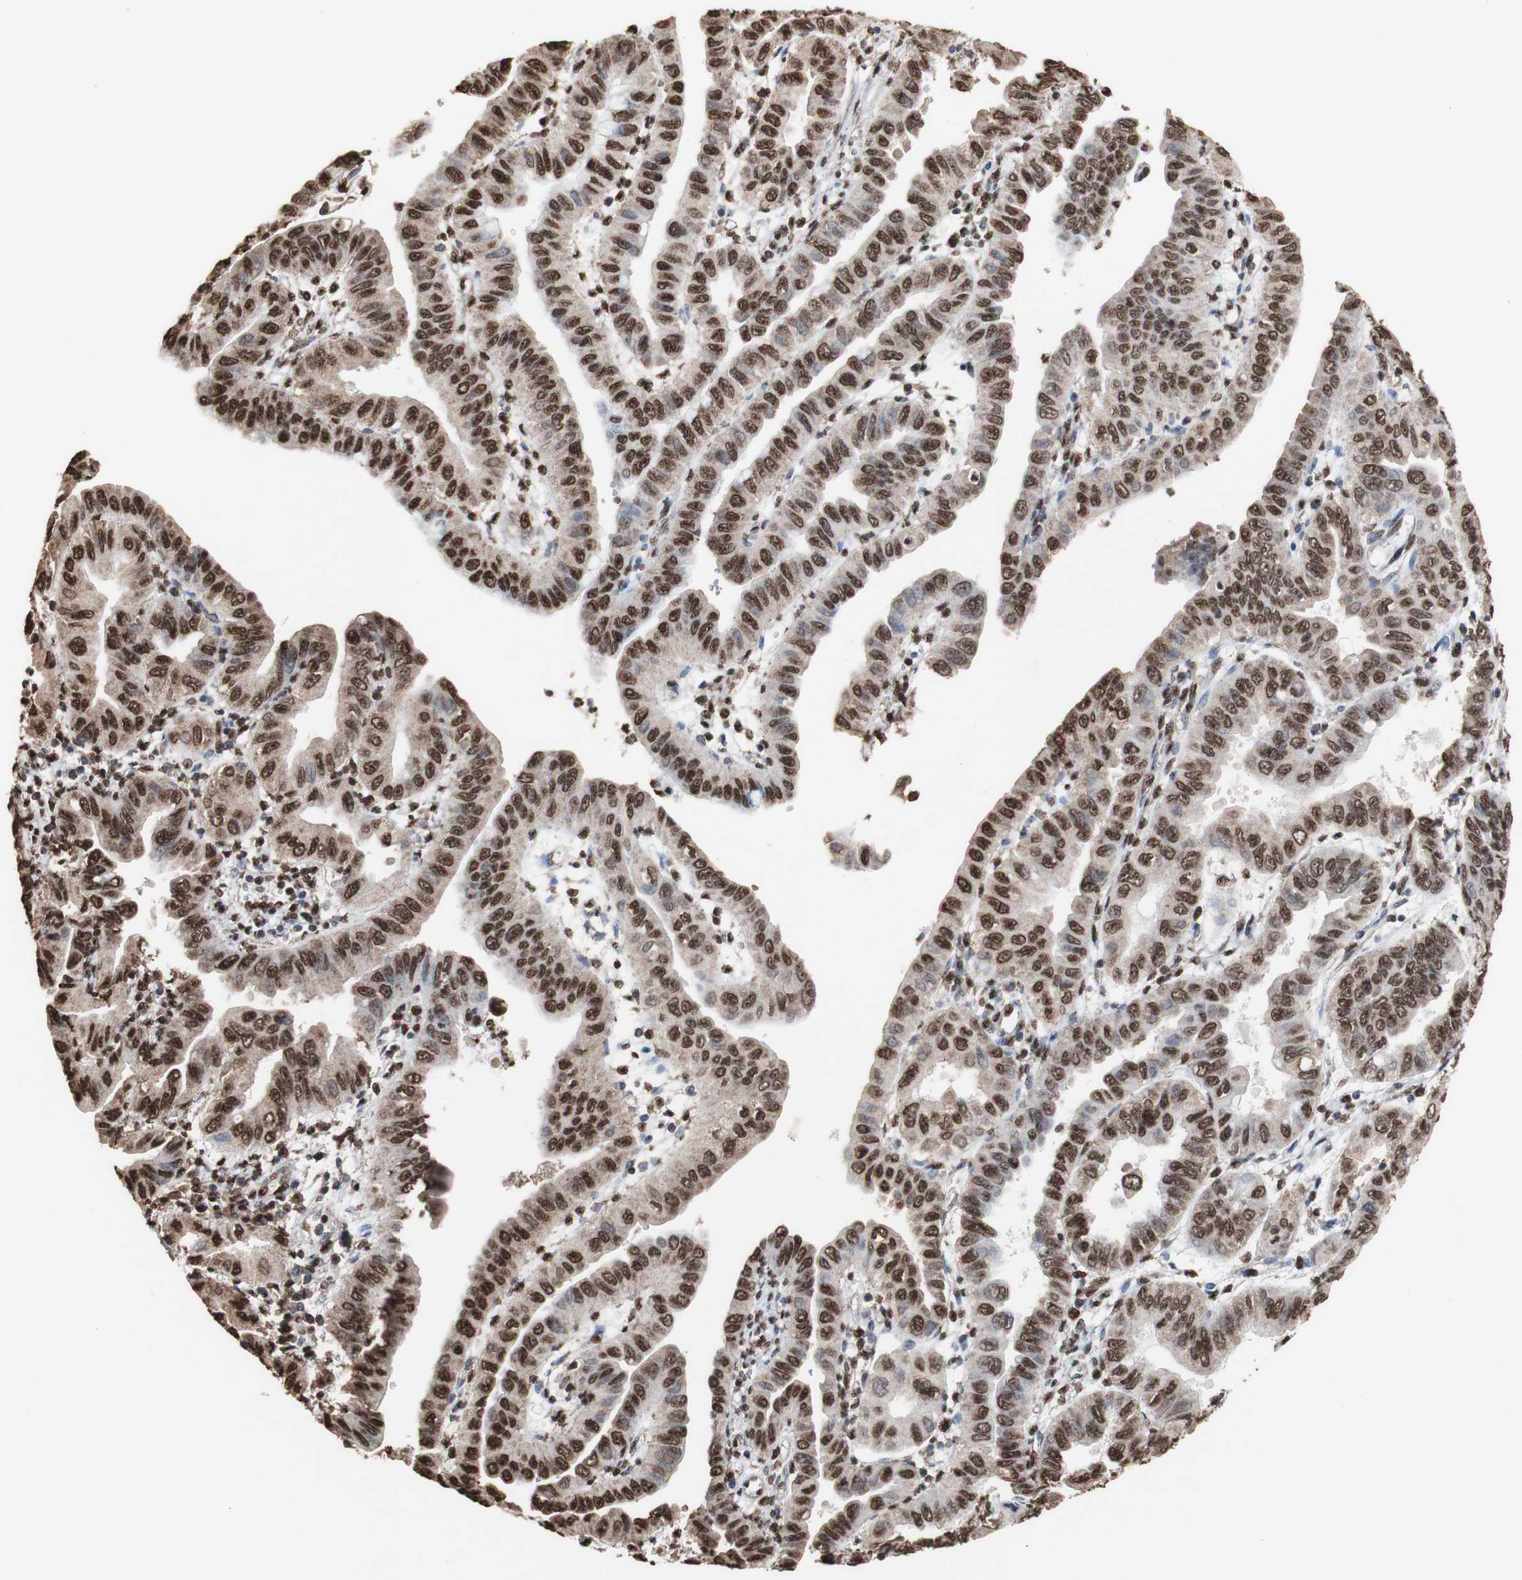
{"staining": {"intensity": "strong", "quantity": ">75%", "location": "cytoplasmic/membranous,nuclear"}, "tissue": "pancreatic cancer", "cell_type": "Tumor cells", "image_type": "cancer", "snomed": [{"axis": "morphology", "description": "Normal tissue, NOS"}, {"axis": "topography", "description": "Lymph node"}], "caption": "Immunohistochemistry (IHC) histopathology image of neoplastic tissue: human pancreatic cancer stained using immunohistochemistry (IHC) displays high levels of strong protein expression localized specifically in the cytoplasmic/membranous and nuclear of tumor cells, appearing as a cytoplasmic/membranous and nuclear brown color.", "gene": "PIDD1", "patient": {"sex": "male", "age": 50}}